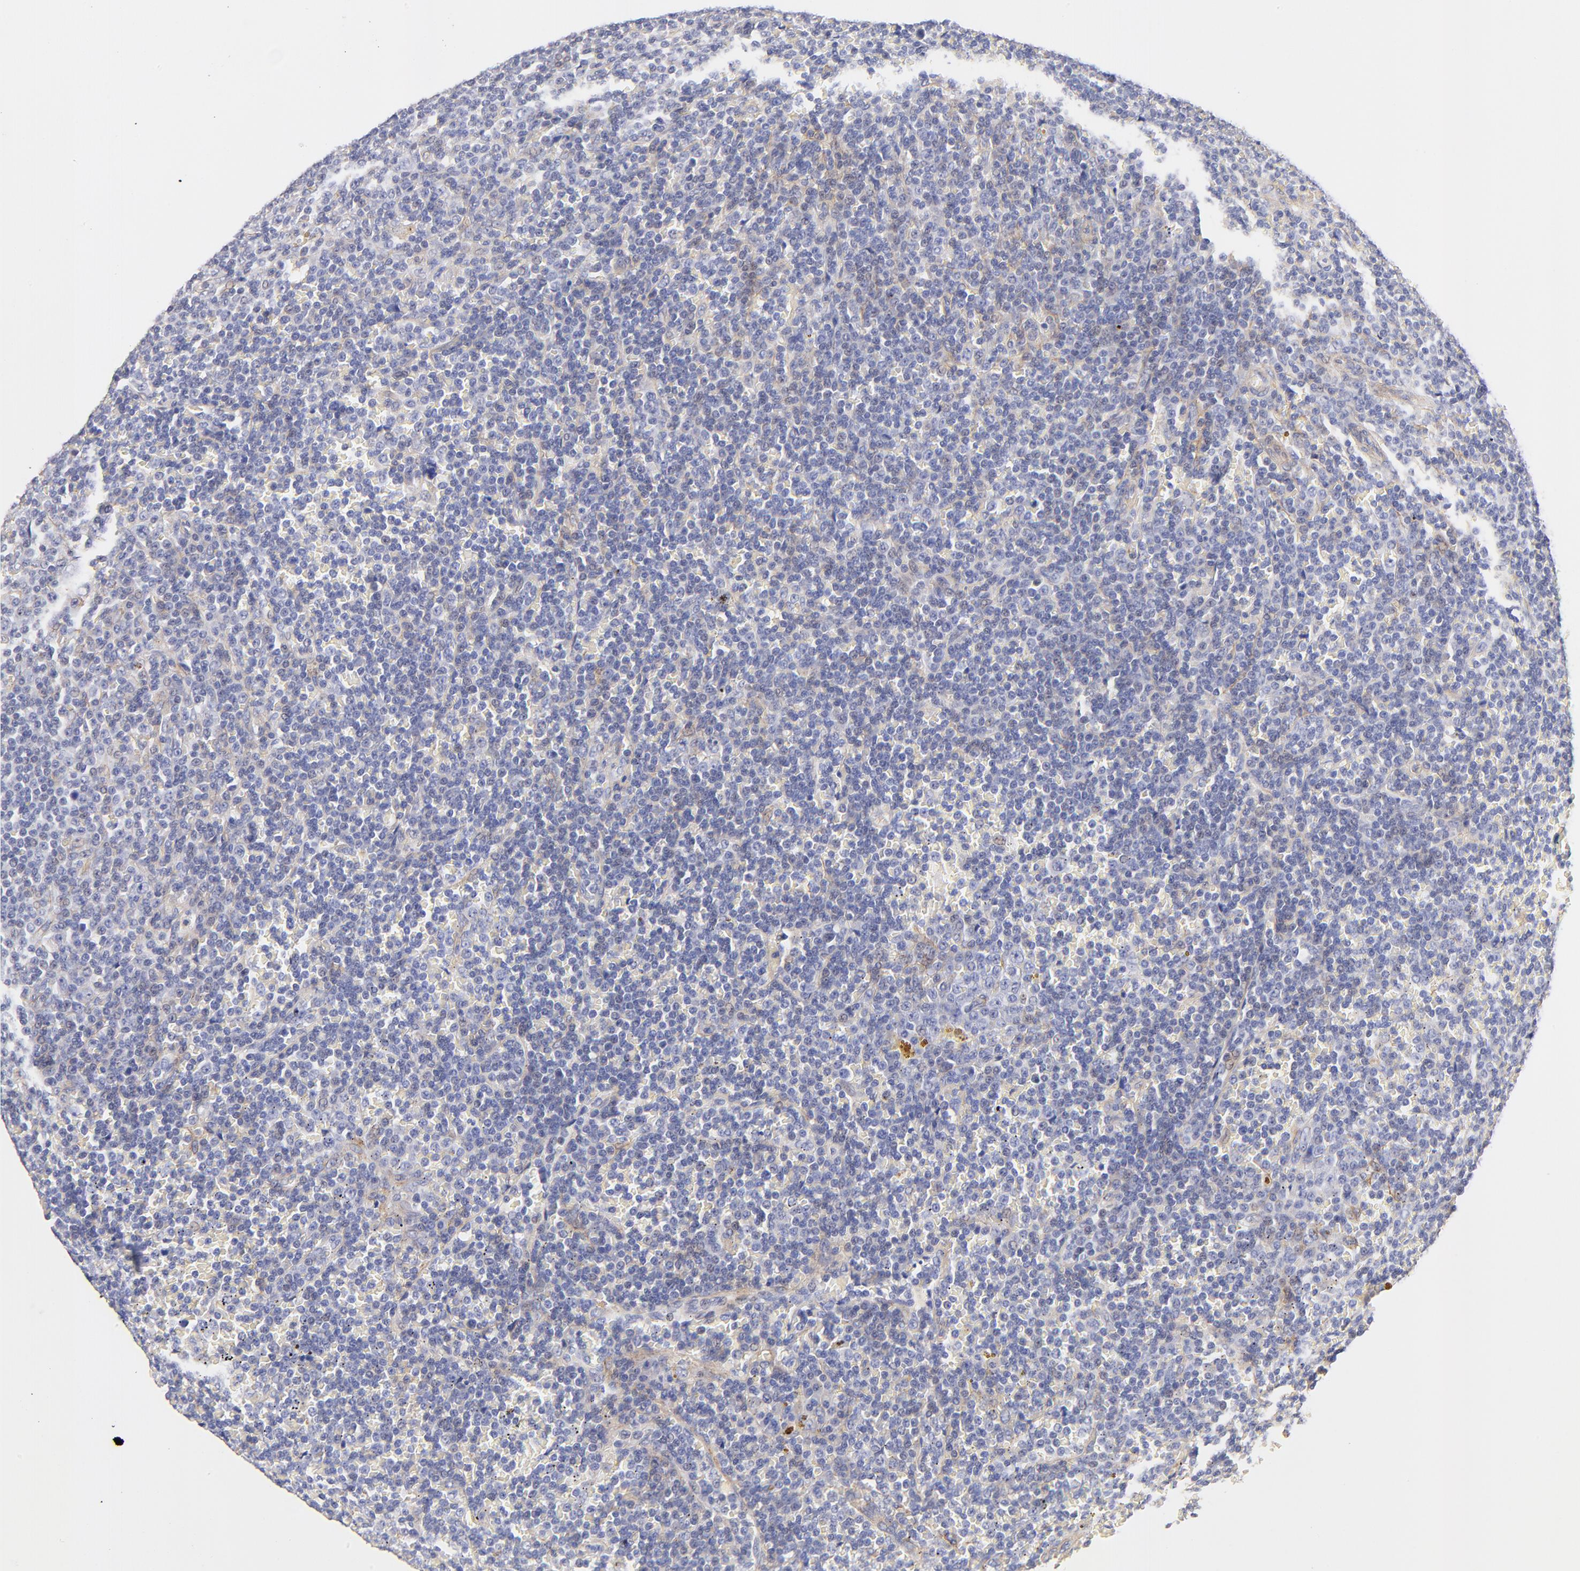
{"staining": {"intensity": "weak", "quantity": "<25%", "location": "nuclear"}, "tissue": "lymphoma", "cell_type": "Tumor cells", "image_type": "cancer", "snomed": [{"axis": "morphology", "description": "Malignant lymphoma, non-Hodgkin's type, Low grade"}, {"axis": "topography", "description": "Spleen"}], "caption": "Immunohistochemistry (IHC) photomicrograph of malignant lymphoma, non-Hodgkin's type (low-grade) stained for a protein (brown), which exhibits no positivity in tumor cells.", "gene": "ACTRT1", "patient": {"sex": "male", "age": 80}}